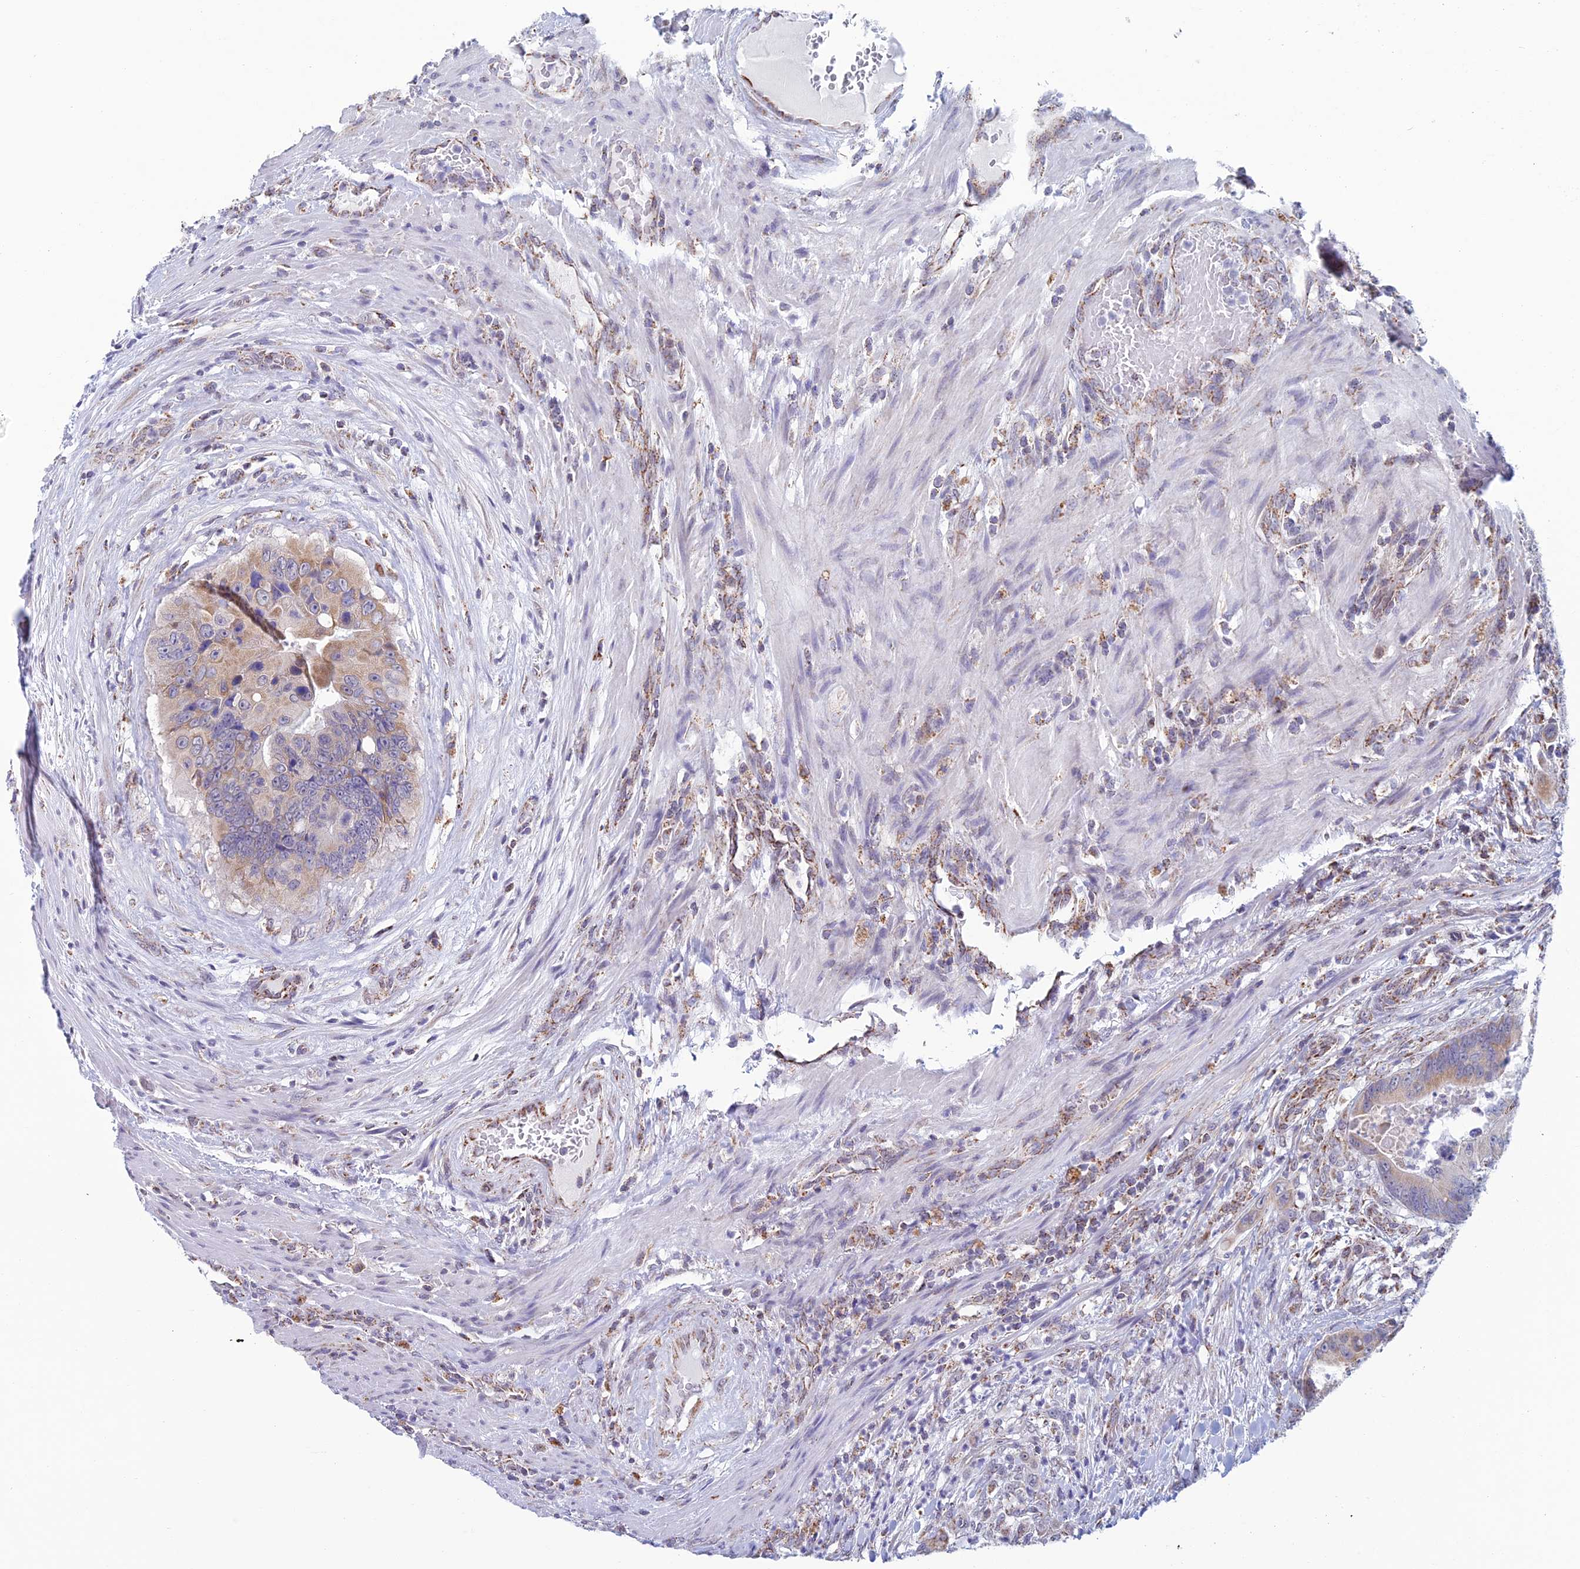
{"staining": {"intensity": "weak", "quantity": "25%-75%", "location": "cytoplasmic/membranous"}, "tissue": "colorectal cancer", "cell_type": "Tumor cells", "image_type": "cancer", "snomed": [{"axis": "morphology", "description": "Adenocarcinoma, NOS"}, {"axis": "topography", "description": "Colon"}], "caption": "IHC of human colorectal cancer (adenocarcinoma) demonstrates low levels of weak cytoplasmic/membranous positivity in about 25%-75% of tumor cells.", "gene": "ZNG1B", "patient": {"sex": "male", "age": 84}}